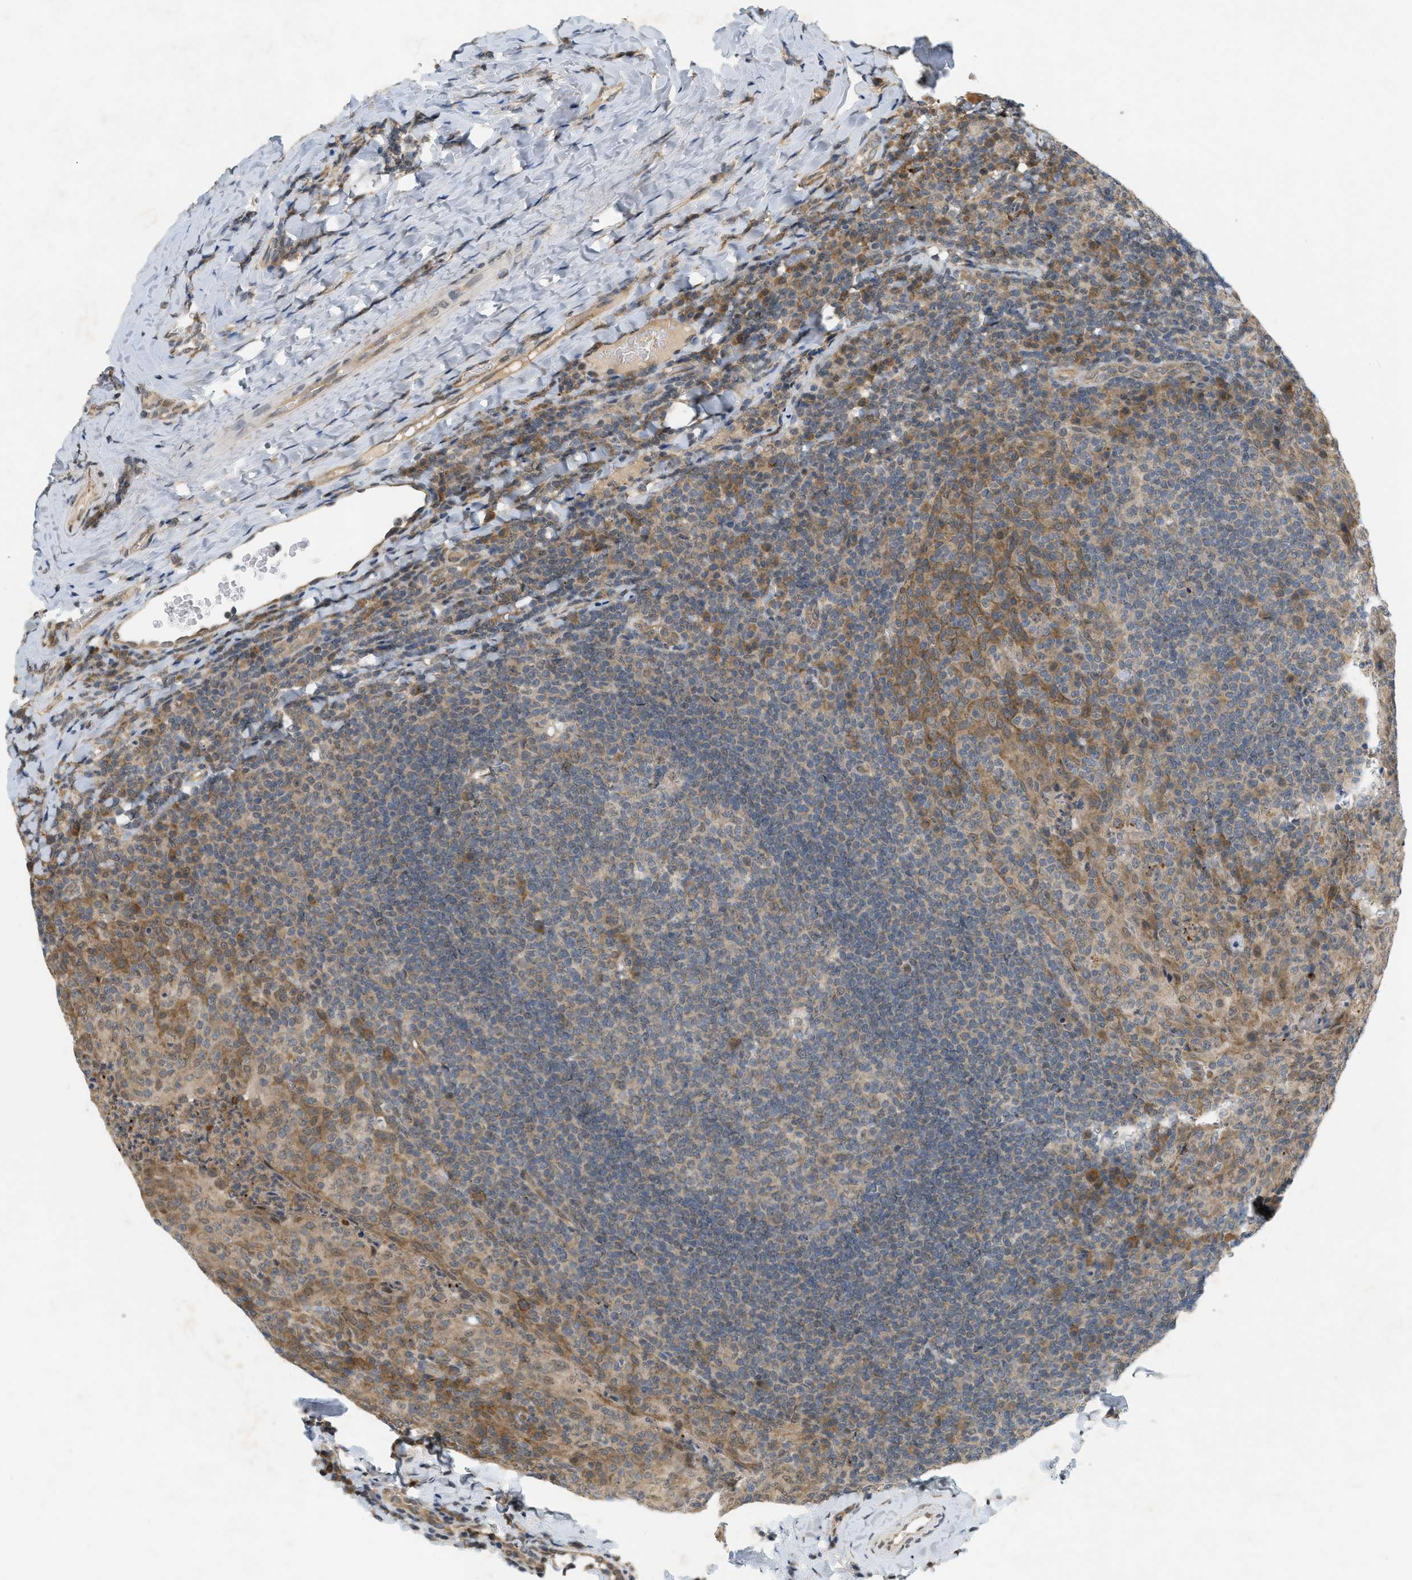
{"staining": {"intensity": "weak", "quantity": "25%-75%", "location": "cytoplasmic/membranous"}, "tissue": "tonsil", "cell_type": "Germinal center cells", "image_type": "normal", "snomed": [{"axis": "morphology", "description": "Normal tissue, NOS"}, {"axis": "topography", "description": "Tonsil"}], "caption": "About 25%-75% of germinal center cells in normal human tonsil exhibit weak cytoplasmic/membranous protein expression as visualized by brown immunohistochemical staining.", "gene": "PRKD1", "patient": {"sex": "male", "age": 17}}